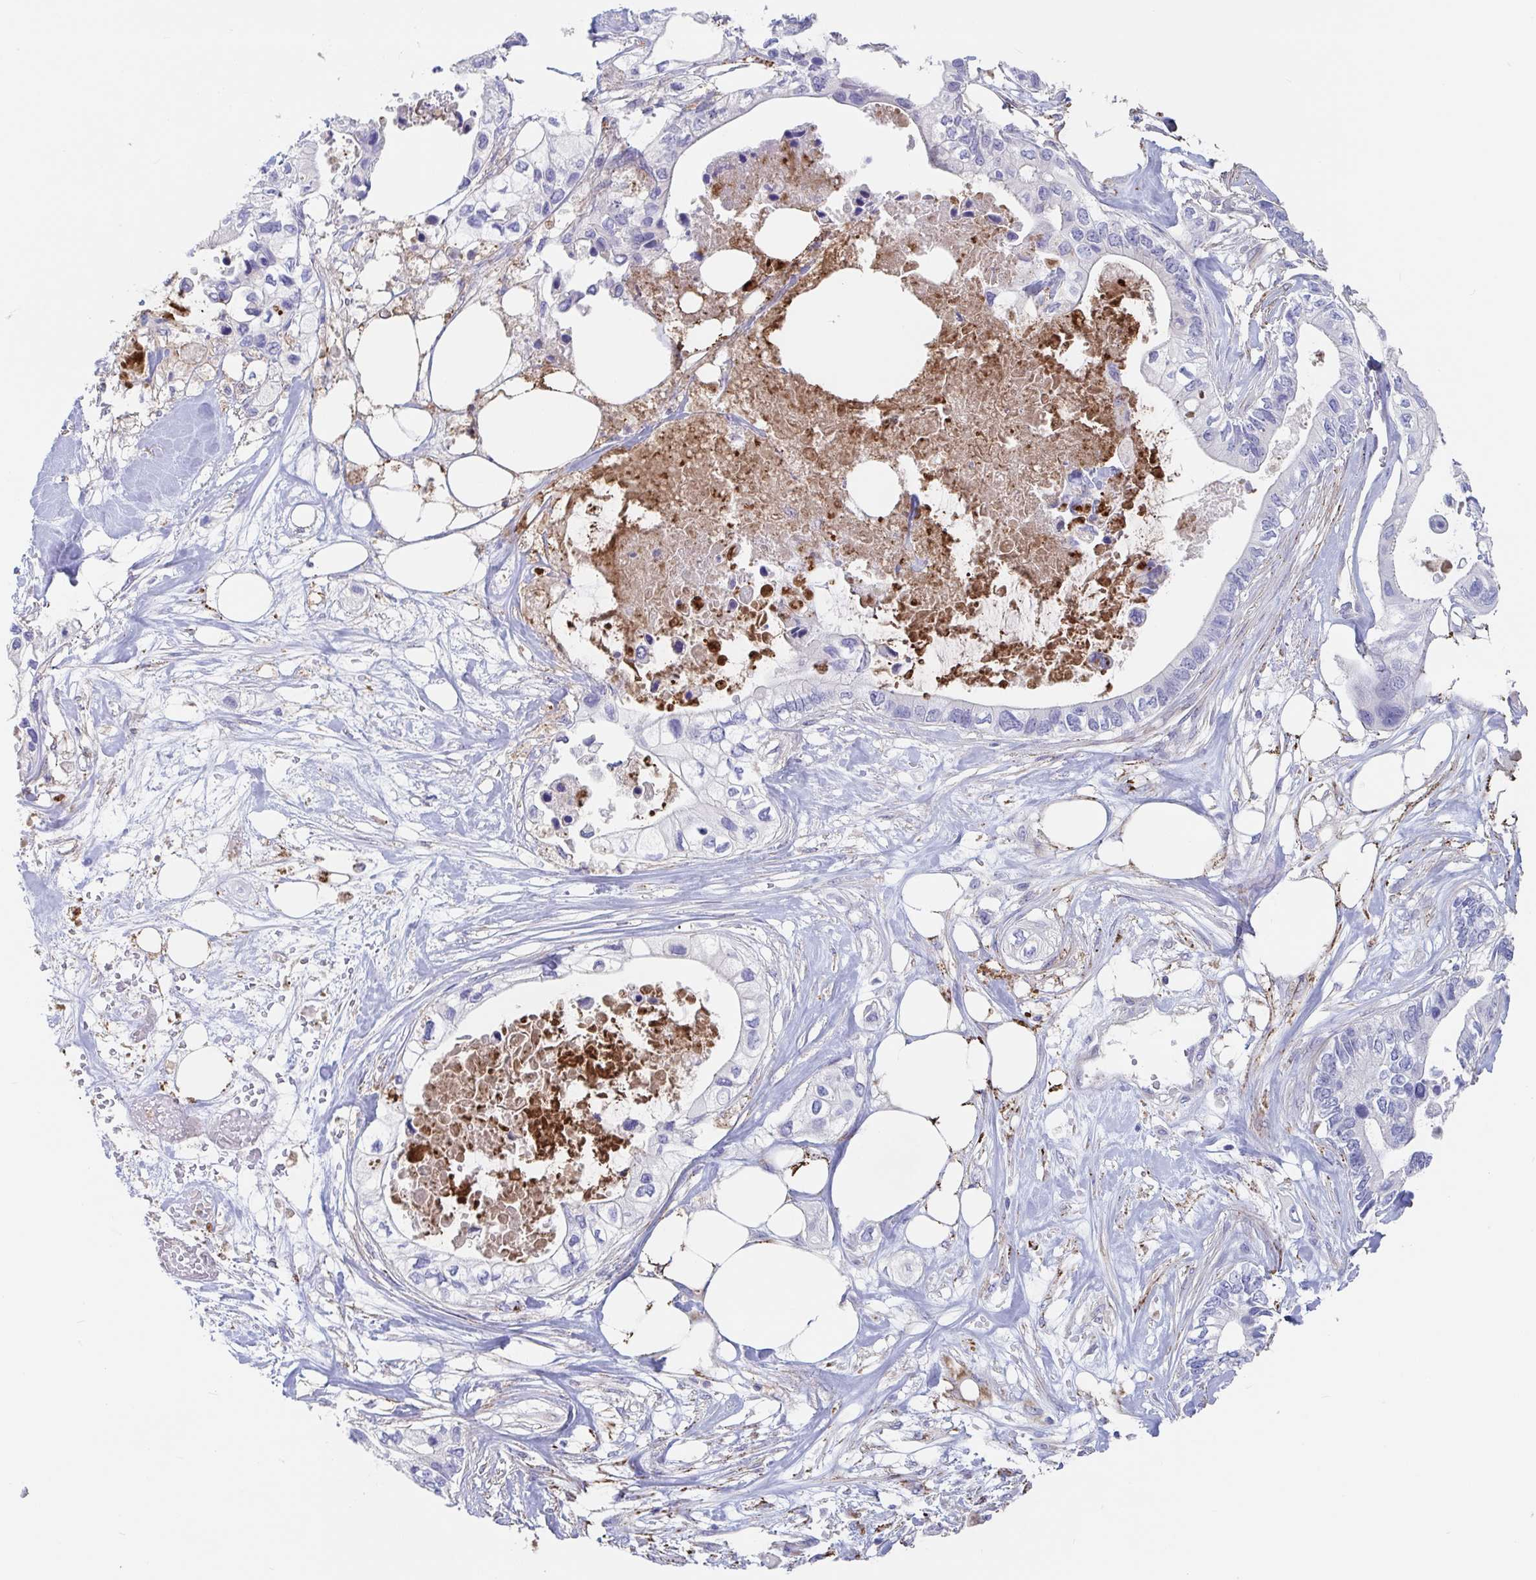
{"staining": {"intensity": "negative", "quantity": "none", "location": "none"}, "tissue": "pancreatic cancer", "cell_type": "Tumor cells", "image_type": "cancer", "snomed": [{"axis": "morphology", "description": "Adenocarcinoma, NOS"}, {"axis": "topography", "description": "Pancreas"}], "caption": "Protein analysis of pancreatic cancer reveals no significant positivity in tumor cells. Brightfield microscopy of IHC stained with DAB (3,3'-diaminobenzidine) (brown) and hematoxylin (blue), captured at high magnification.", "gene": "FAM156B", "patient": {"sex": "female", "age": 63}}